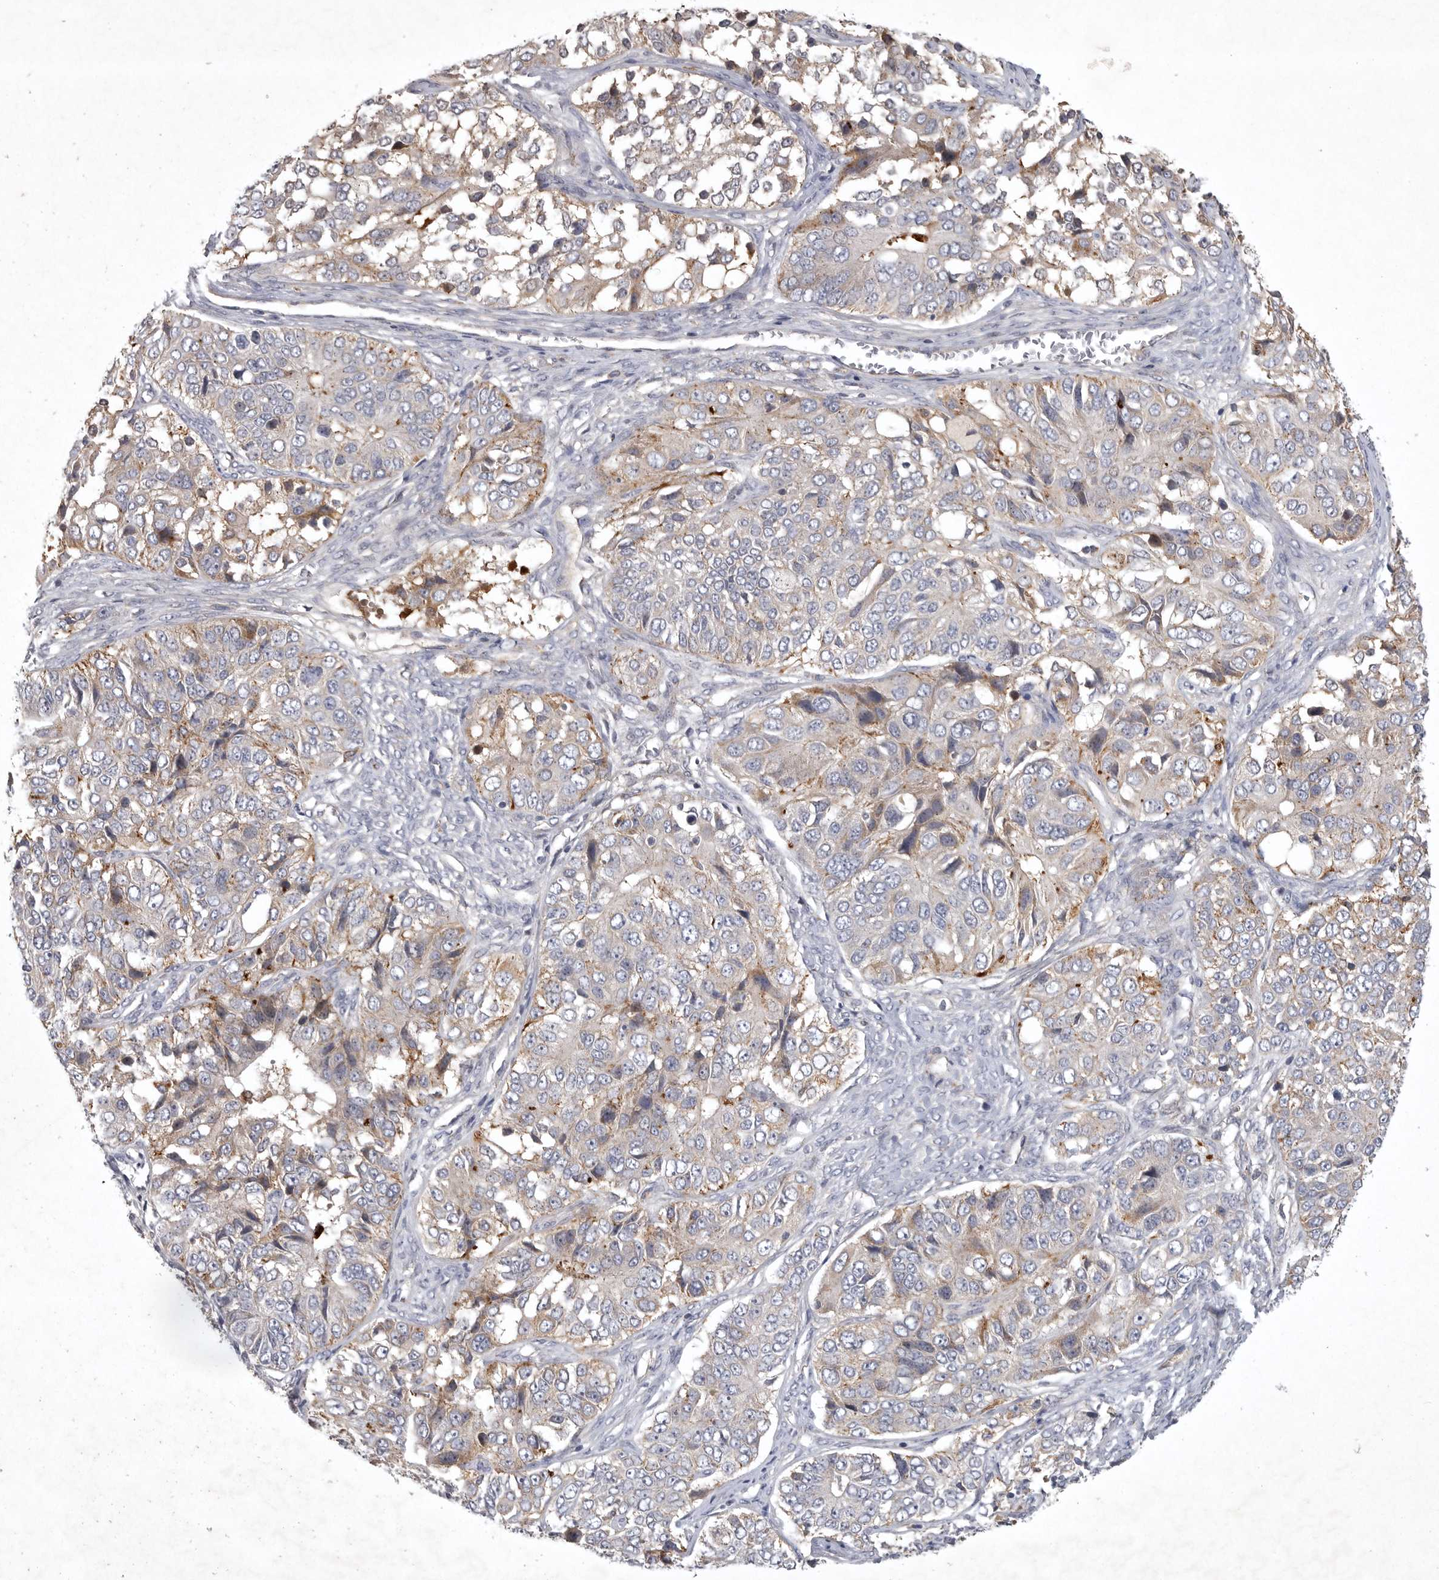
{"staining": {"intensity": "moderate", "quantity": "<25%", "location": "cytoplasmic/membranous"}, "tissue": "ovarian cancer", "cell_type": "Tumor cells", "image_type": "cancer", "snomed": [{"axis": "morphology", "description": "Carcinoma, endometroid"}, {"axis": "topography", "description": "Ovary"}], "caption": "Immunohistochemical staining of endometroid carcinoma (ovarian) reveals low levels of moderate cytoplasmic/membranous expression in approximately <25% of tumor cells.", "gene": "LAMTOR3", "patient": {"sex": "female", "age": 51}}